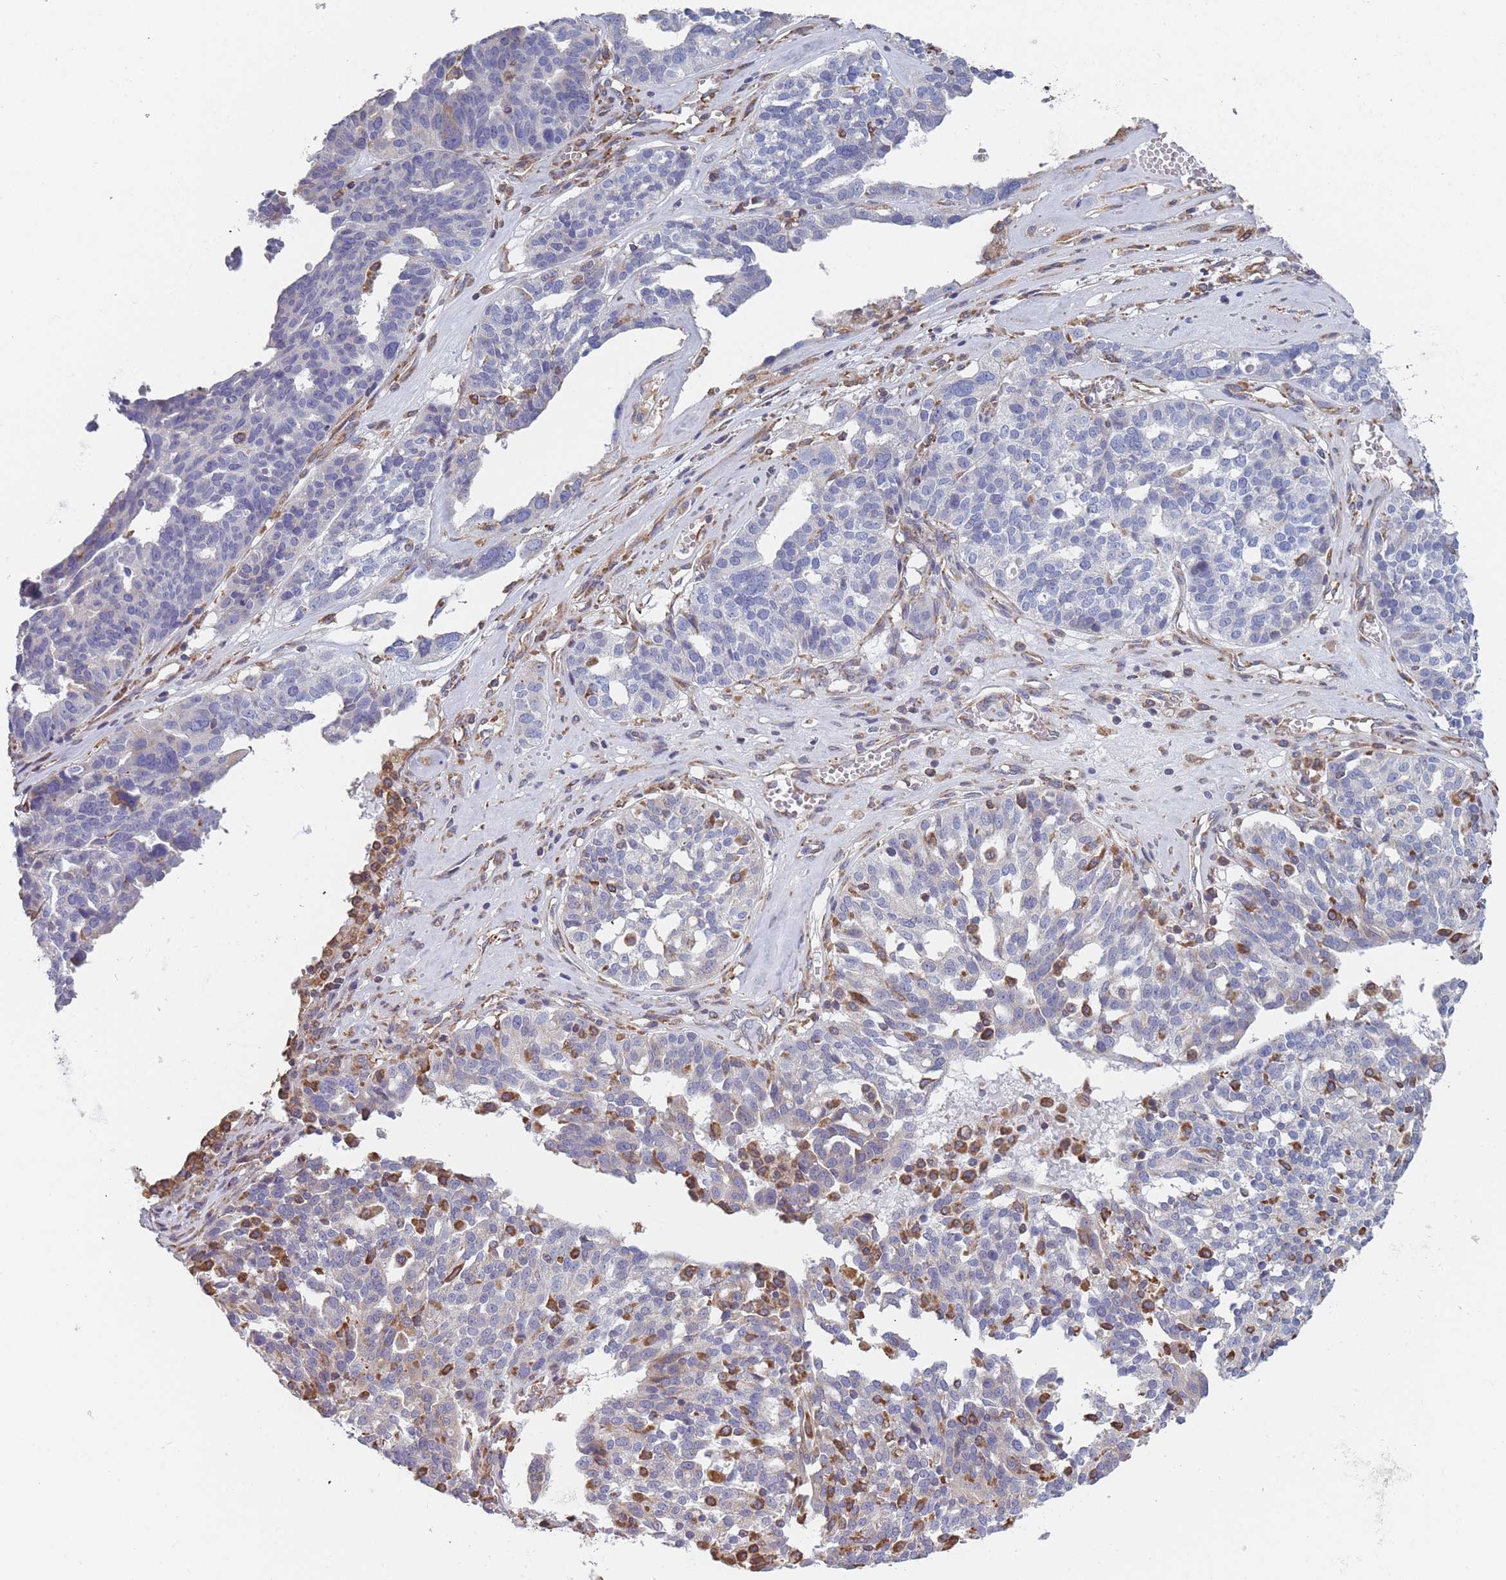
{"staining": {"intensity": "negative", "quantity": "none", "location": "none"}, "tissue": "ovarian cancer", "cell_type": "Tumor cells", "image_type": "cancer", "snomed": [{"axis": "morphology", "description": "Cystadenocarcinoma, serous, NOS"}, {"axis": "topography", "description": "Ovary"}], "caption": "An immunohistochemistry (IHC) image of ovarian cancer (serous cystadenocarcinoma) is shown. There is no staining in tumor cells of ovarian cancer (serous cystadenocarcinoma).", "gene": "OR7C2", "patient": {"sex": "female", "age": 59}}